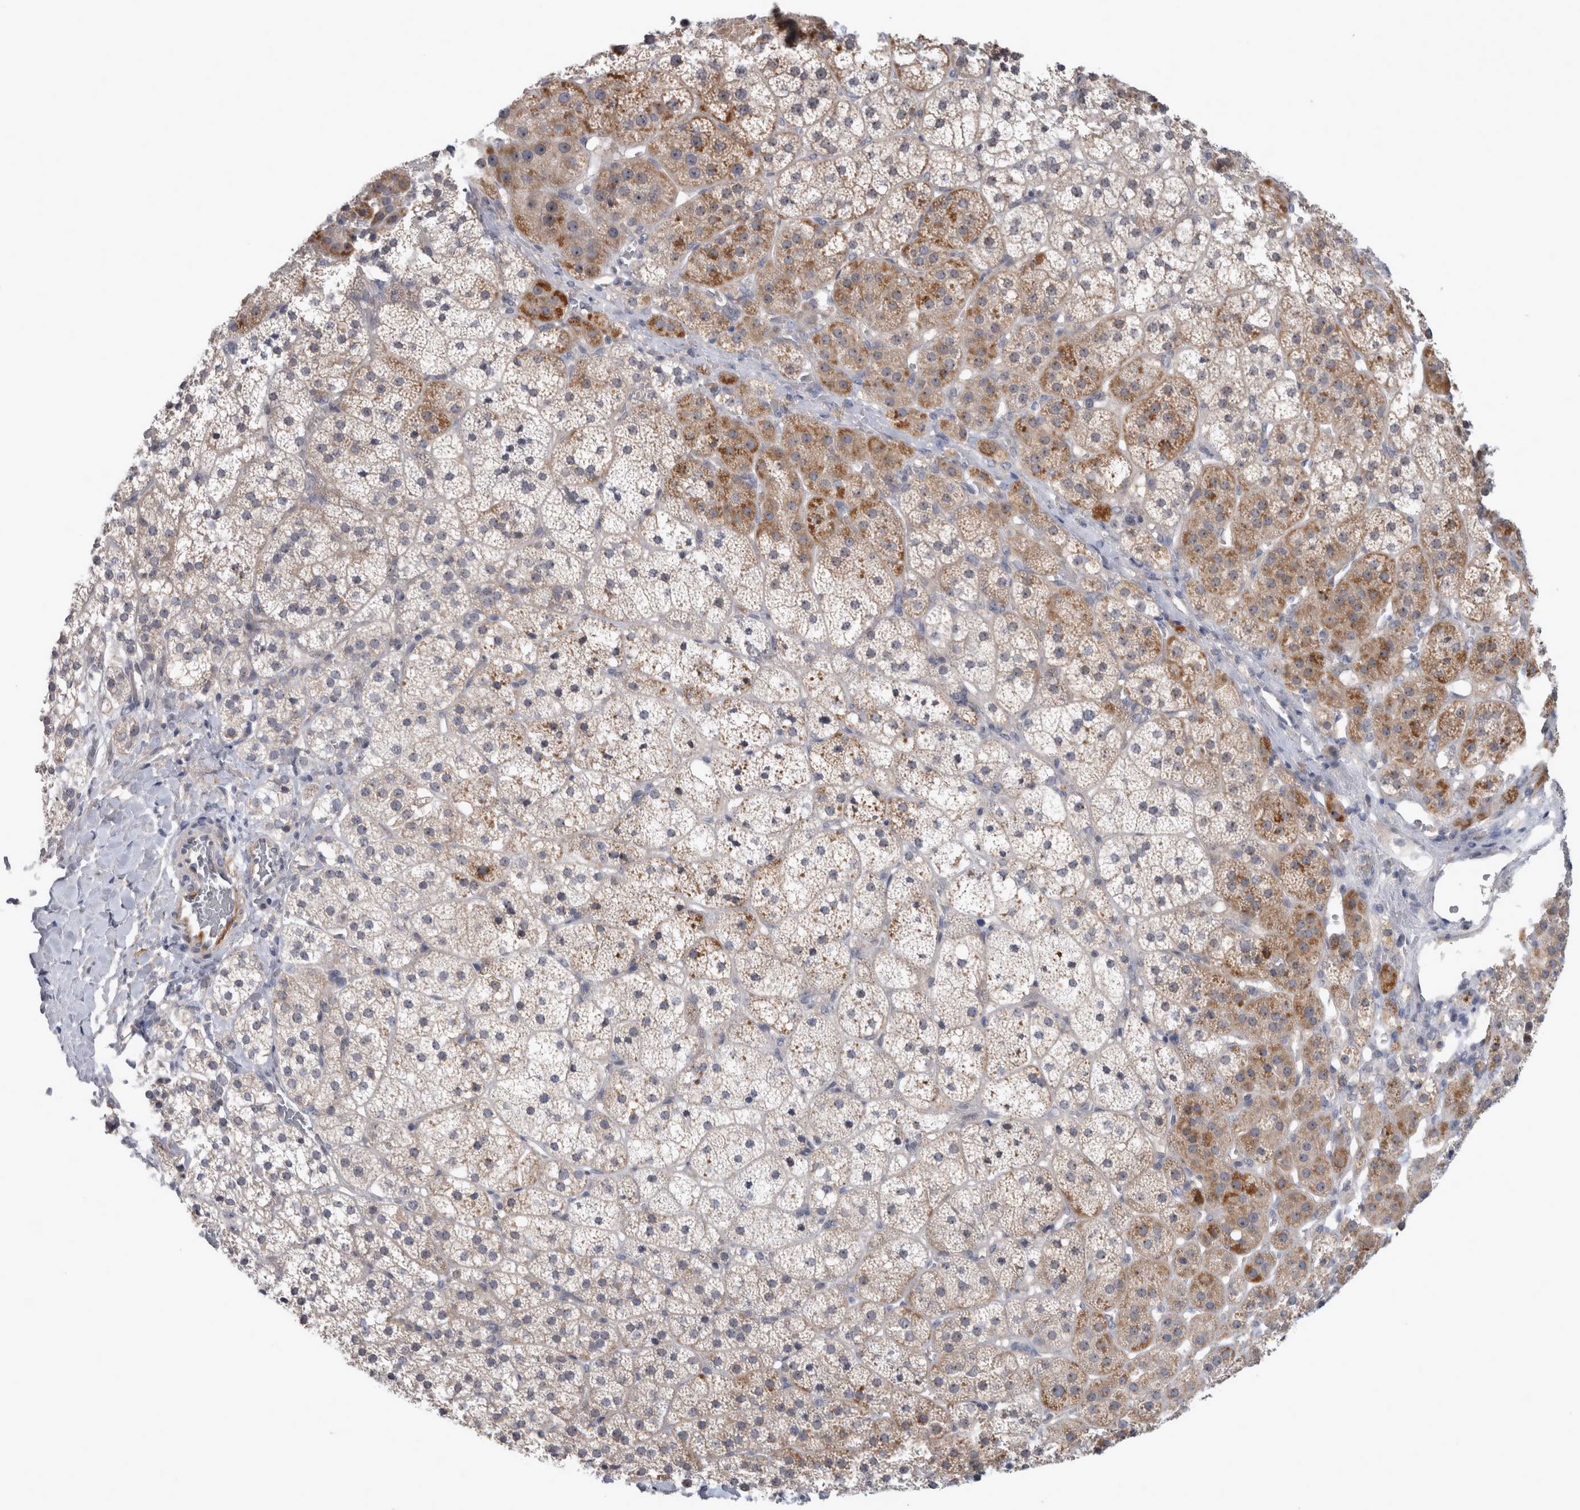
{"staining": {"intensity": "moderate", "quantity": "25%-75%", "location": "cytoplasmic/membranous,nuclear"}, "tissue": "adrenal gland", "cell_type": "Glandular cells", "image_type": "normal", "snomed": [{"axis": "morphology", "description": "Normal tissue, NOS"}, {"axis": "topography", "description": "Adrenal gland"}], "caption": "Protein expression analysis of unremarkable human adrenal gland reveals moderate cytoplasmic/membranous,nuclear positivity in approximately 25%-75% of glandular cells. The staining was performed using DAB (3,3'-diaminobenzidine), with brown indicating positive protein expression. Nuclei are stained blue with hematoxylin.", "gene": "RBM28", "patient": {"sex": "female", "age": 44}}